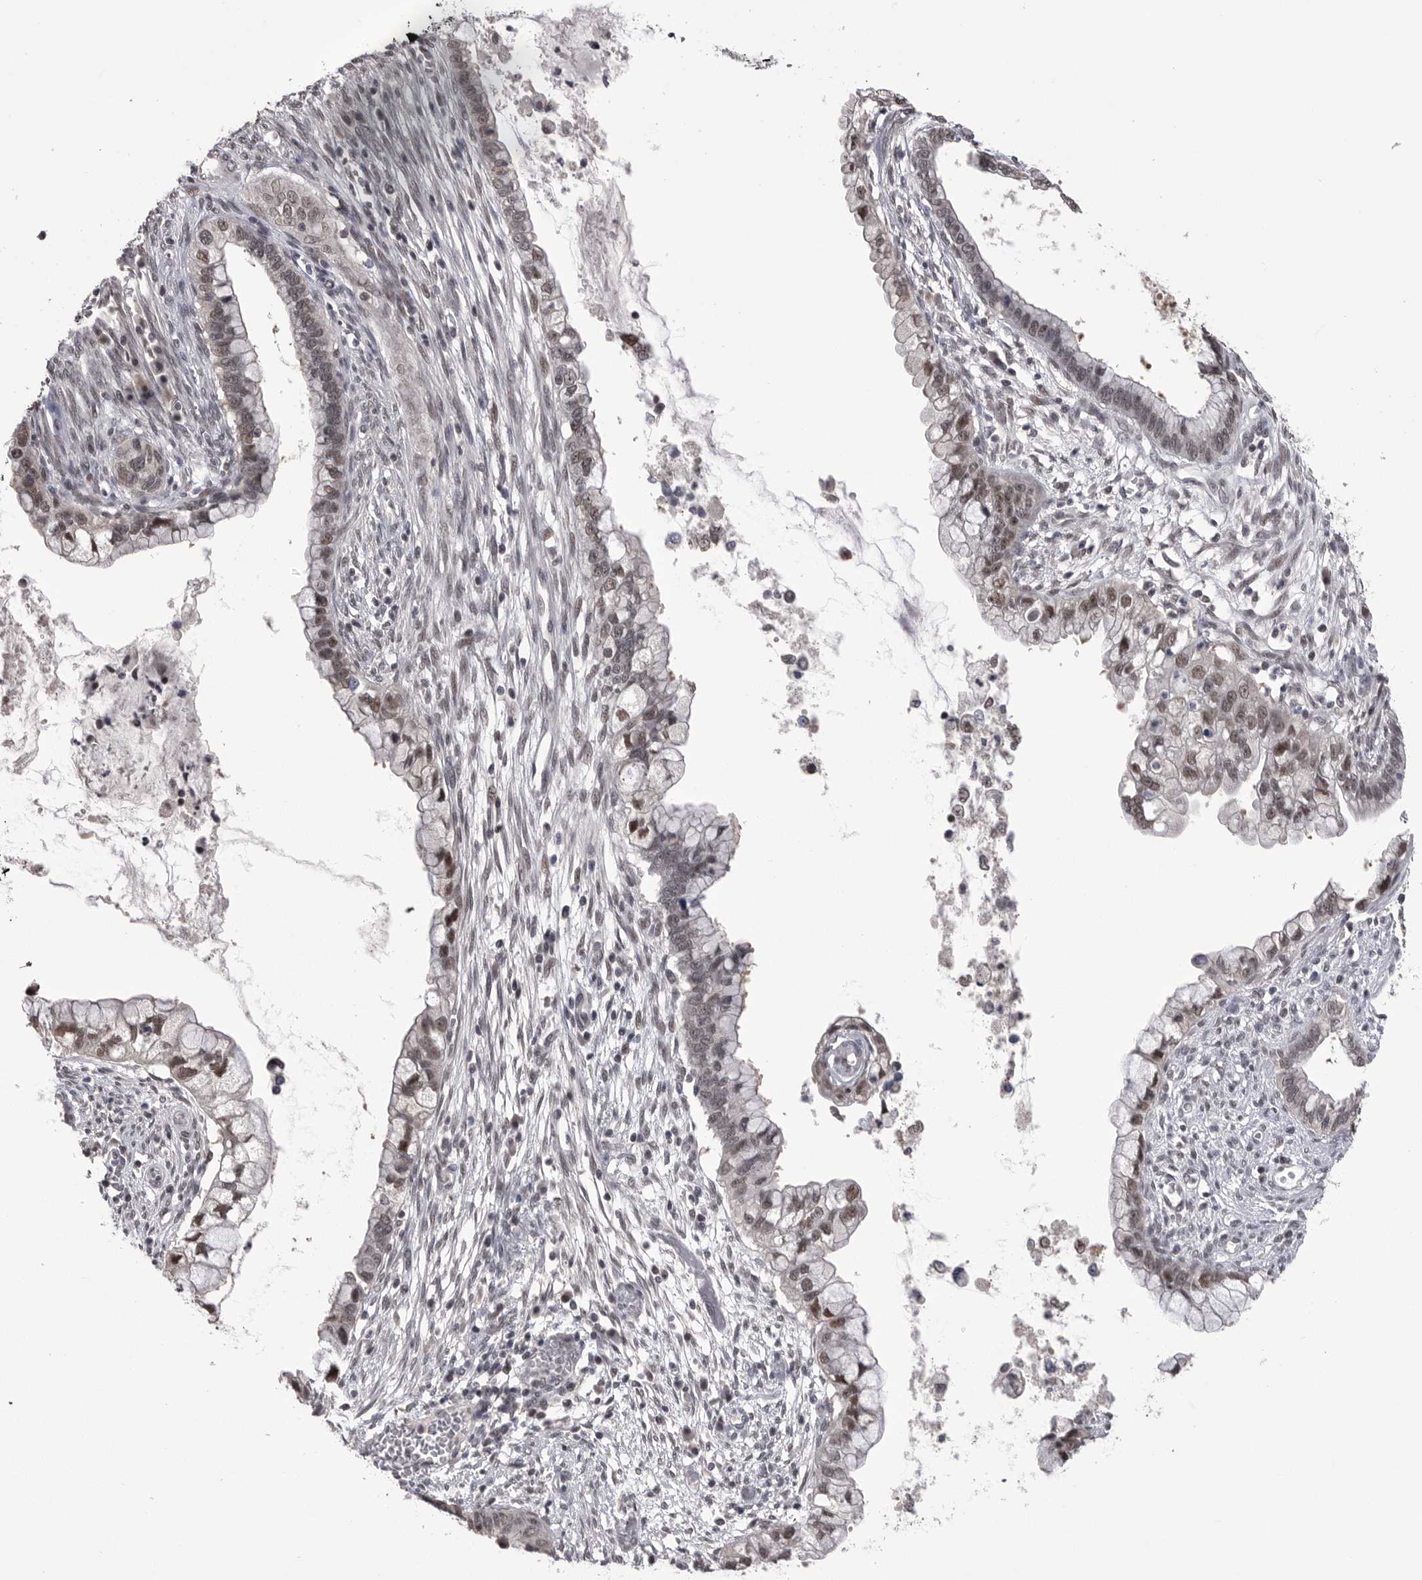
{"staining": {"intensity": "weak", "quantity": ">75%", "location": "nuclear"}, "tissue": "cervical cancer", "cell_type": "Tumor cells", "image_type": "cancer", "snomed": [{"axis": "morphology", "description": "Adenocarcinoma, NOS"}, {"axis": "topography", "description": "Cervix"}], "caption": "Adenocarcinoma (cervical) stained for a protein (brown) reveals weak nuclear positive staining in approximately >75% of tumor cells.", "gene": "DLG2", "patient": {"sex": "female", "age": 44}}